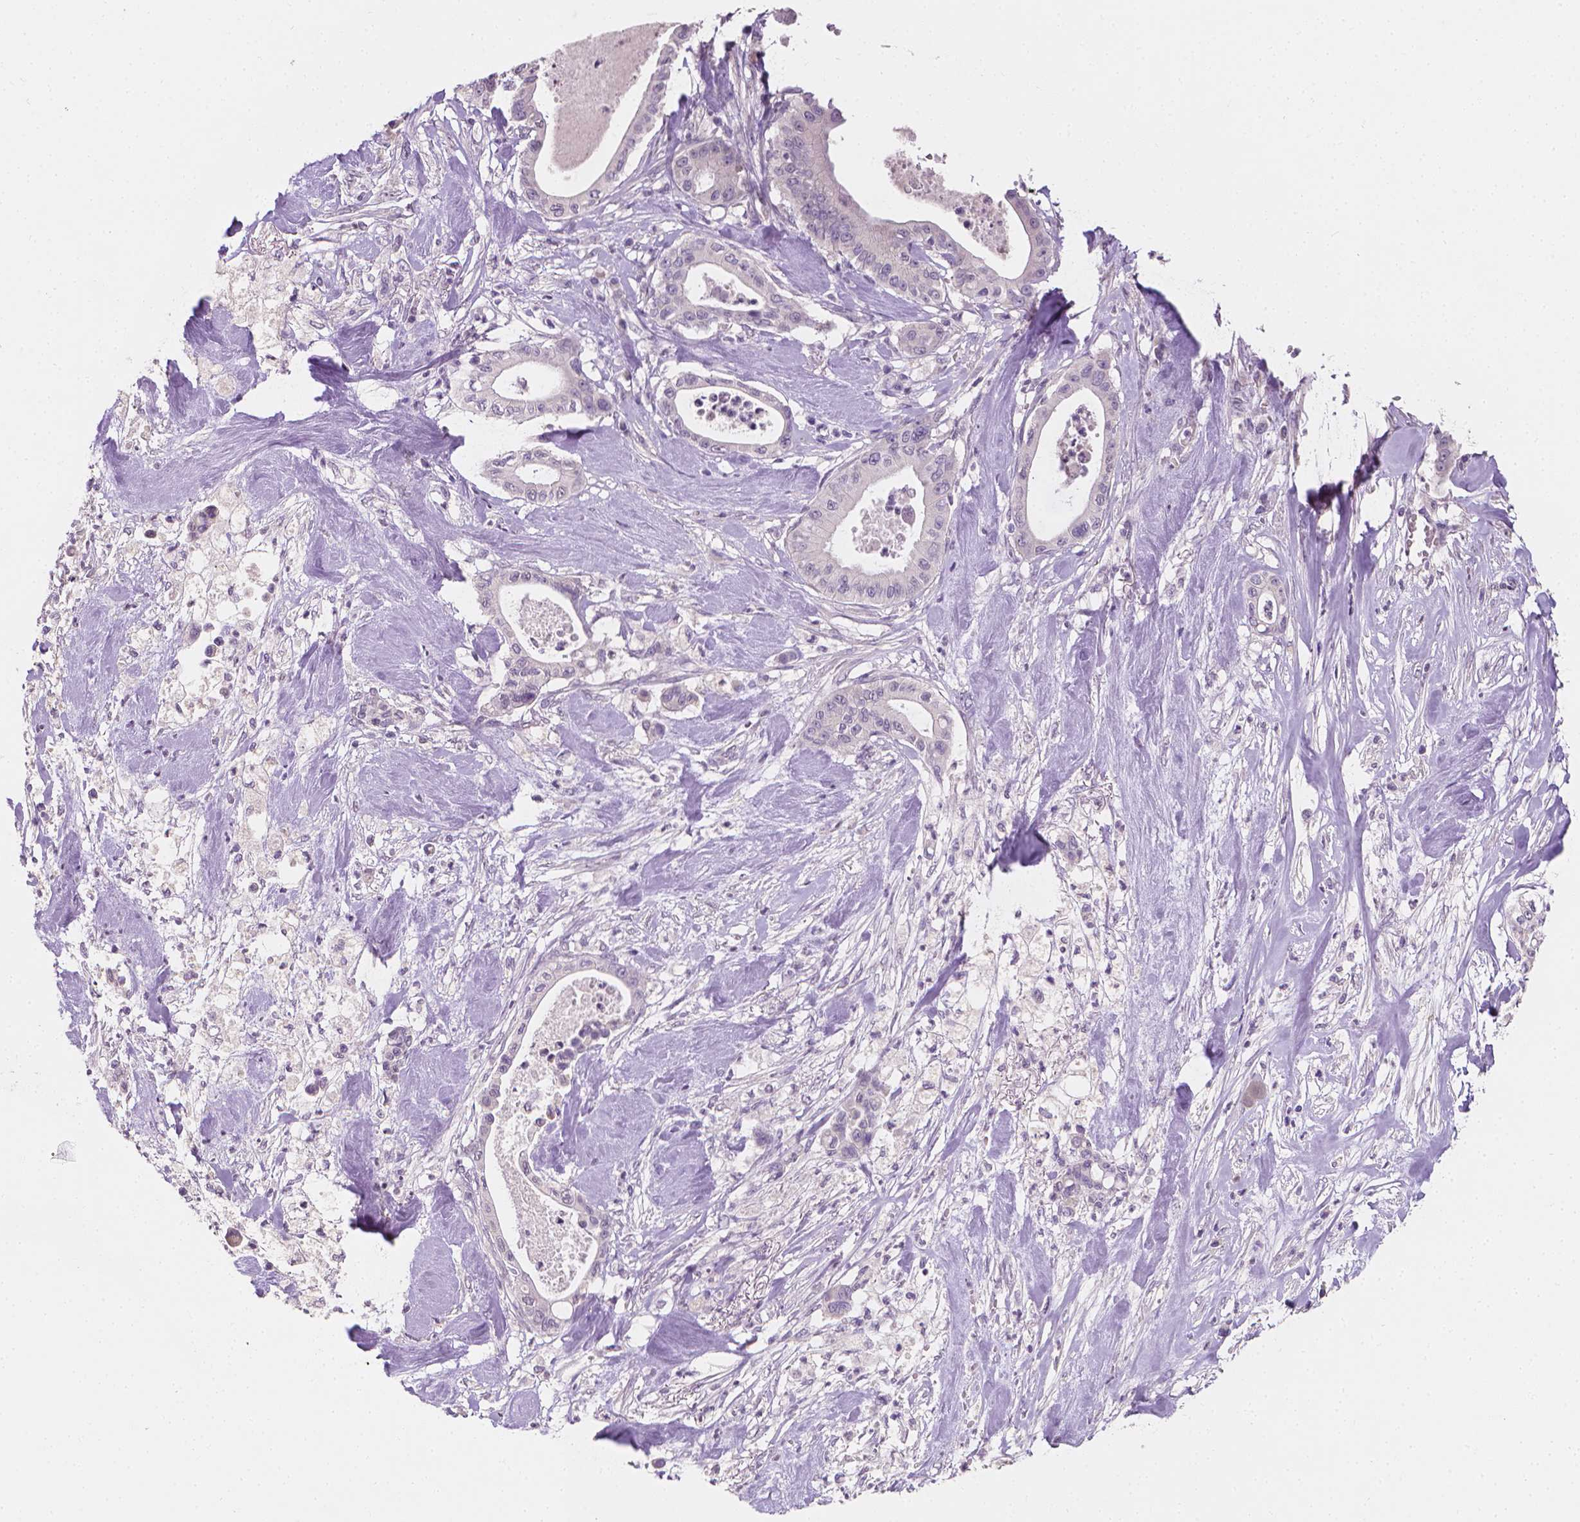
{"staining": {"intensity": "negative", "quantity": "none", "location": "none"}, "tissue": "pancreatic cancer", "cell_type": "Tumor cells", "image_type": "cancer", "snomed": [{"axis": "morphology", "description": "Adenocarcinoma, NOS"}, {"axis": "topography", "description": "Pancreas"}], "caption": "Pancreatic adenocarcinoma was stained to show a protein in brown. There is no significant positivity in tumor cells.", "gene": "FASN", "patient": {"sex": "male", "age": 71}}